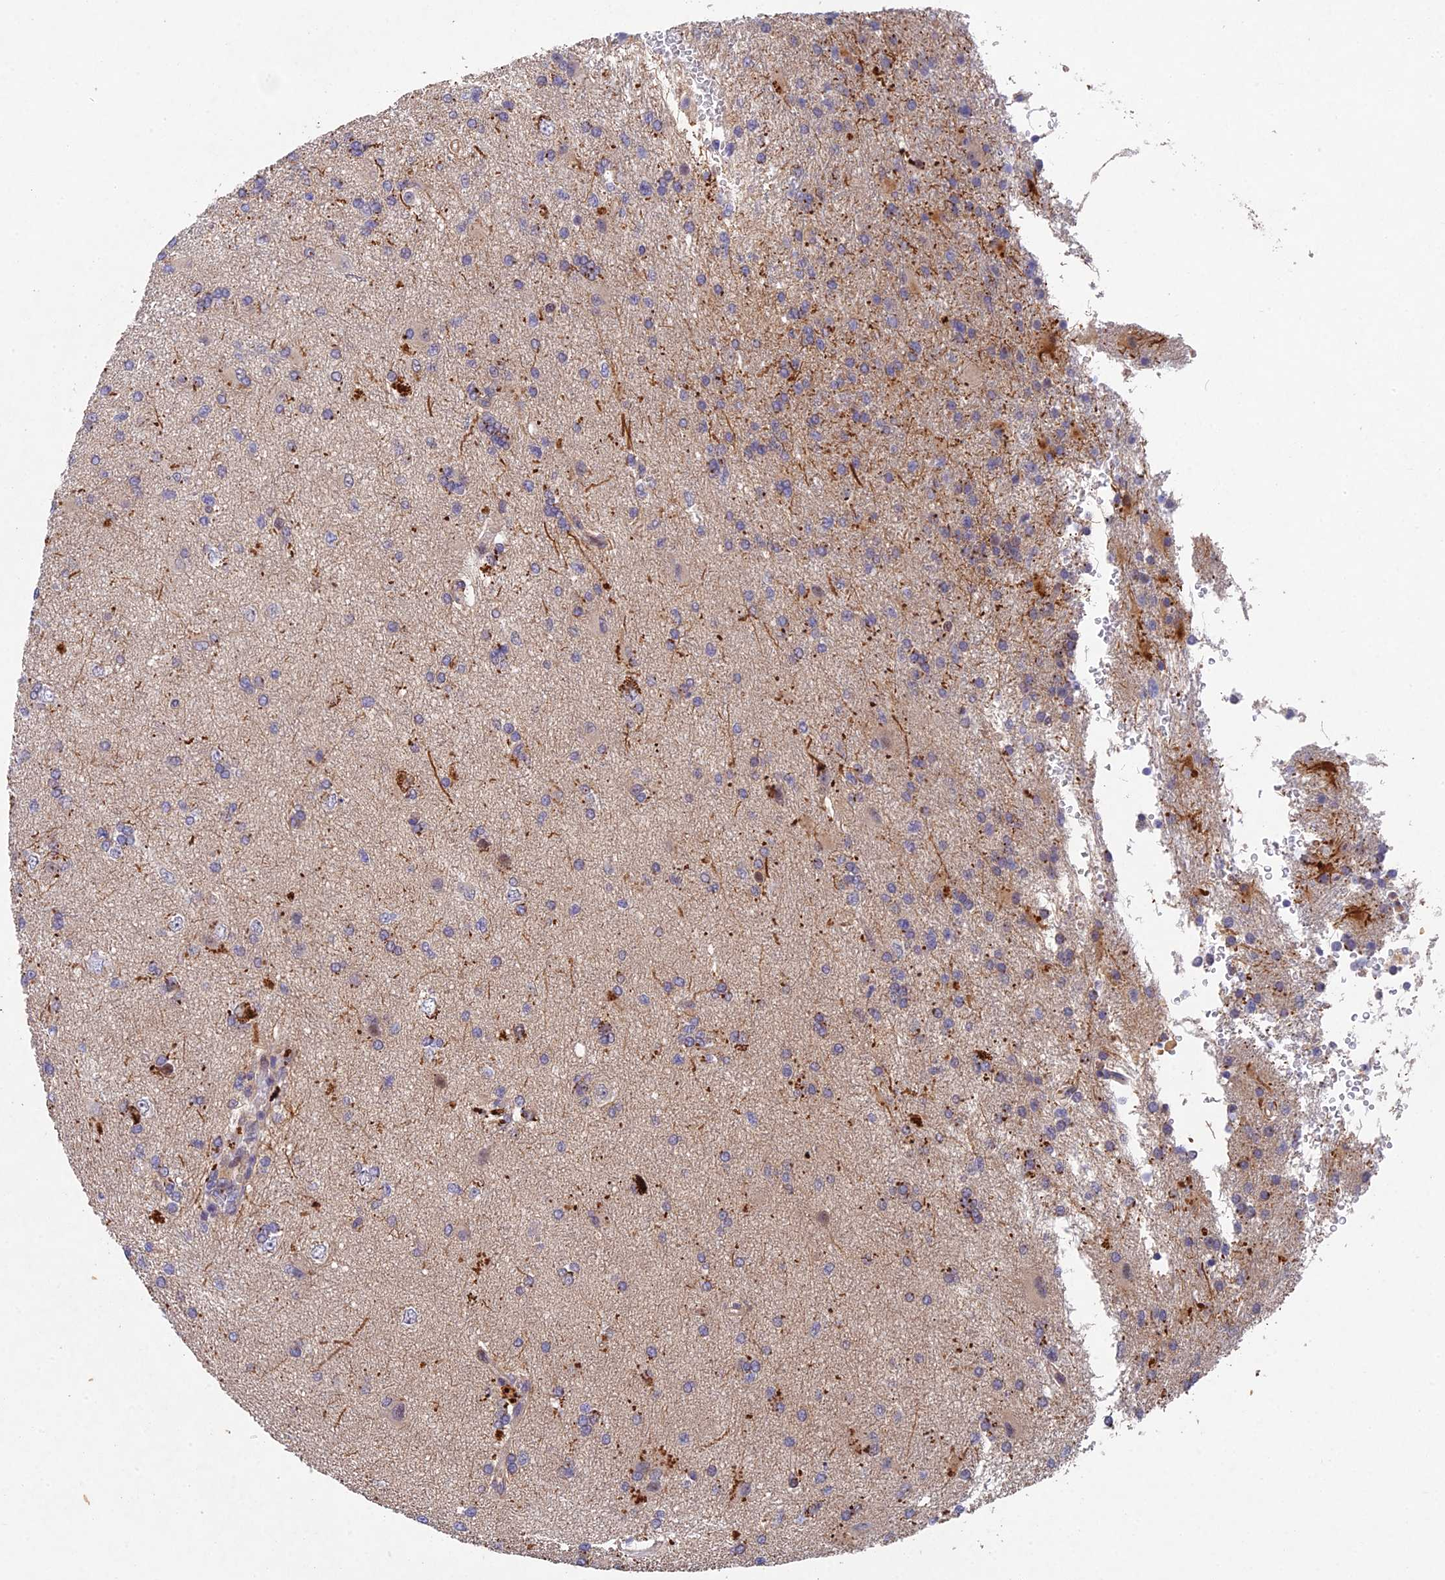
{"staining": {"intensity": "negative", "quantity": "none", "location": "none"}, "tissue": "glioma", "cell_type": "Tumor cells", "image_type": "cancer", "snomed": [{"axis": "morphology", "description": "Glioma, malignant, High grade"}, {"axis": "topography", "description": "Brain"}], "caption": "Histopathology image shows no protein positivity in tumor cells of glioma tissue.", "gene": "NSMCE1", "patient": {"sex": "male", "age": 56}}